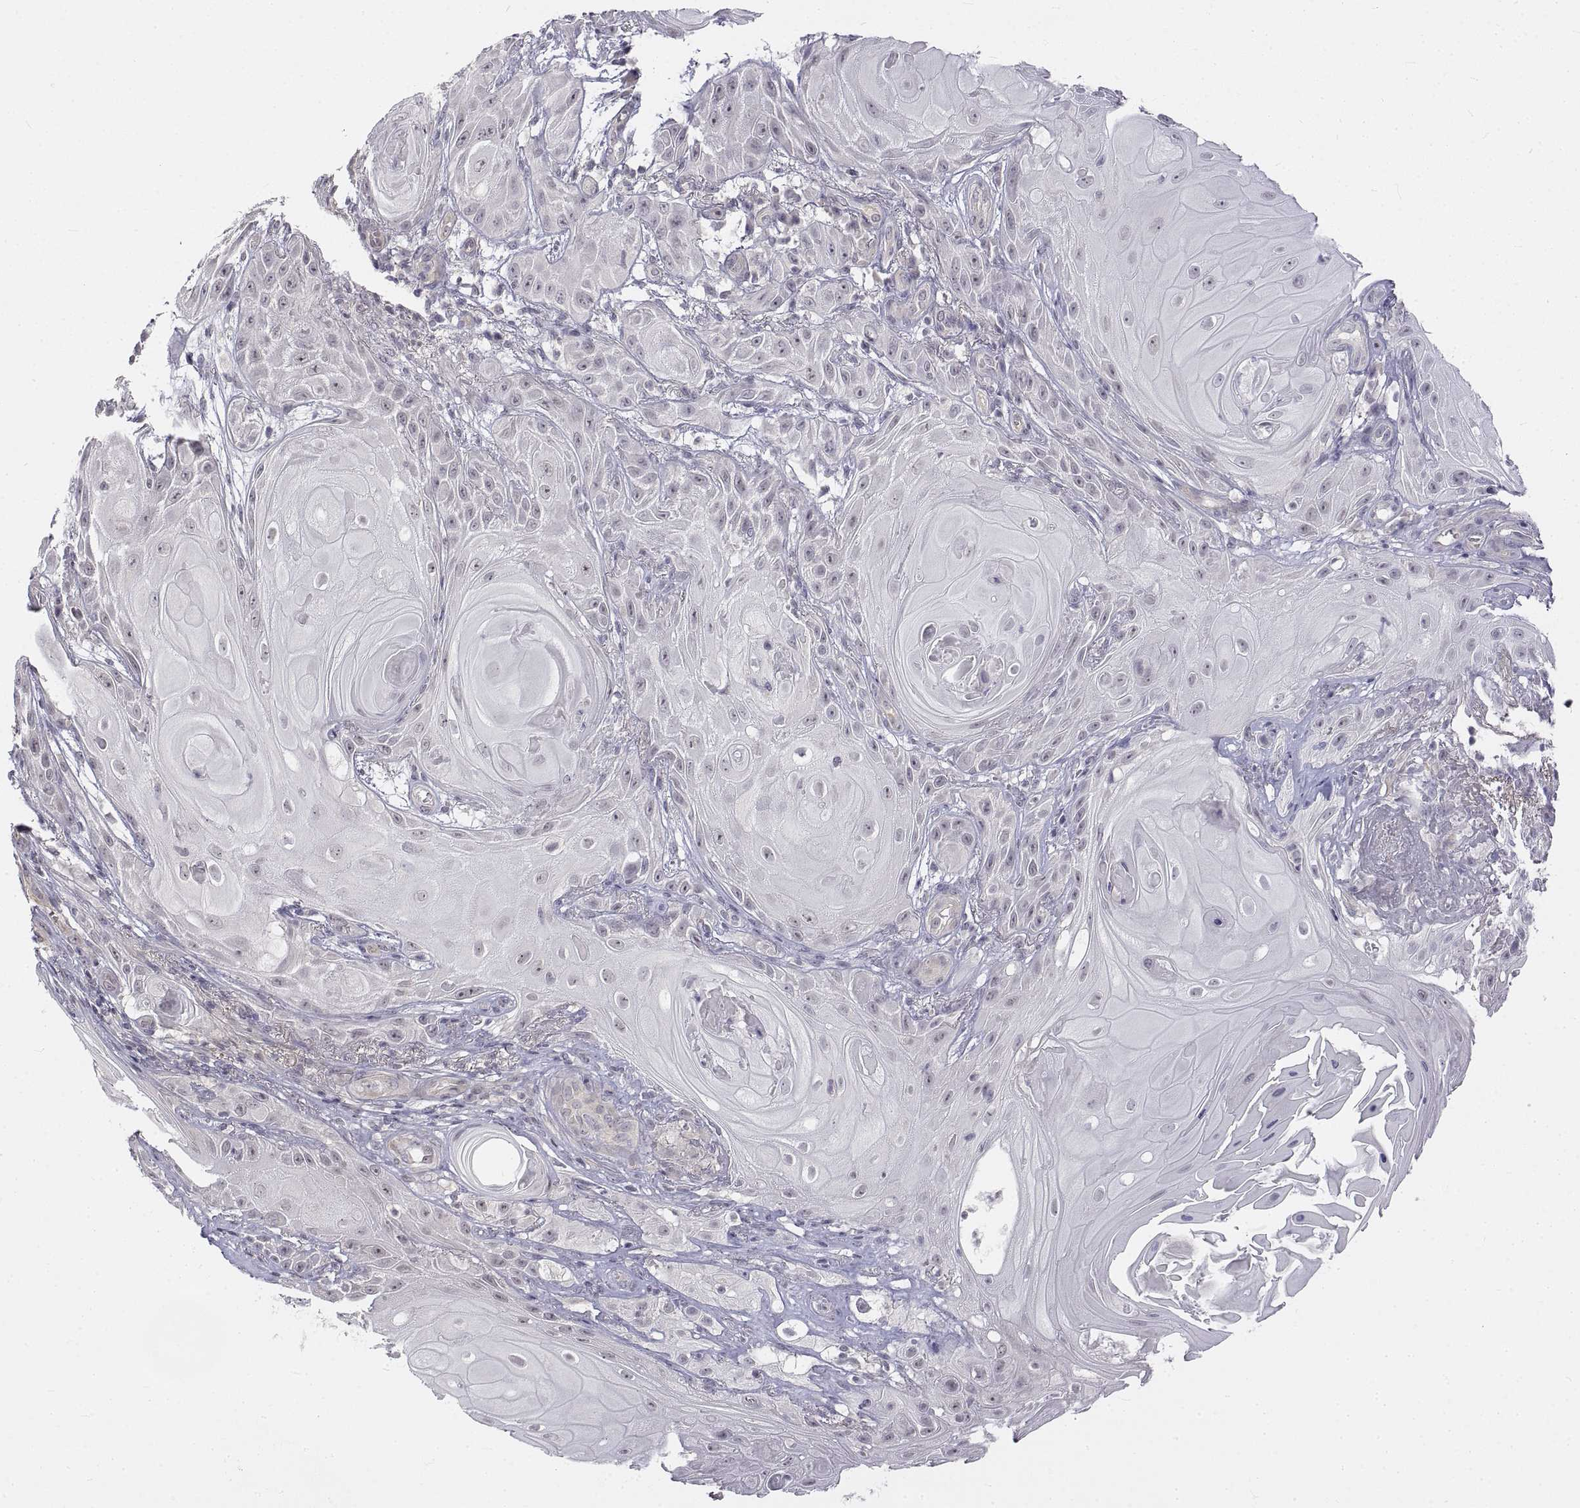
{"staining": {"intensity": "negative", "quantity": "none", "location": "none"}, "tissue": "skin cancer", "cell_type": "Tumor cells", "image_type": "cancer", "snomed": [{"axis": "morphology", "description": "Squamous cell carcinoma, NOS"}, {"axis": "topography", "description": "Skin"}], "caption": "Immunohistochemistry of skin squamous cell carcinoma demonstrates no staining in tumor cells. (Brightfield microscopy of DAB (3,3'-diaminobenzidine) IHC at high magnification).", "gene": "ANO2", "patient": {"sex": "male", "age": 62}}